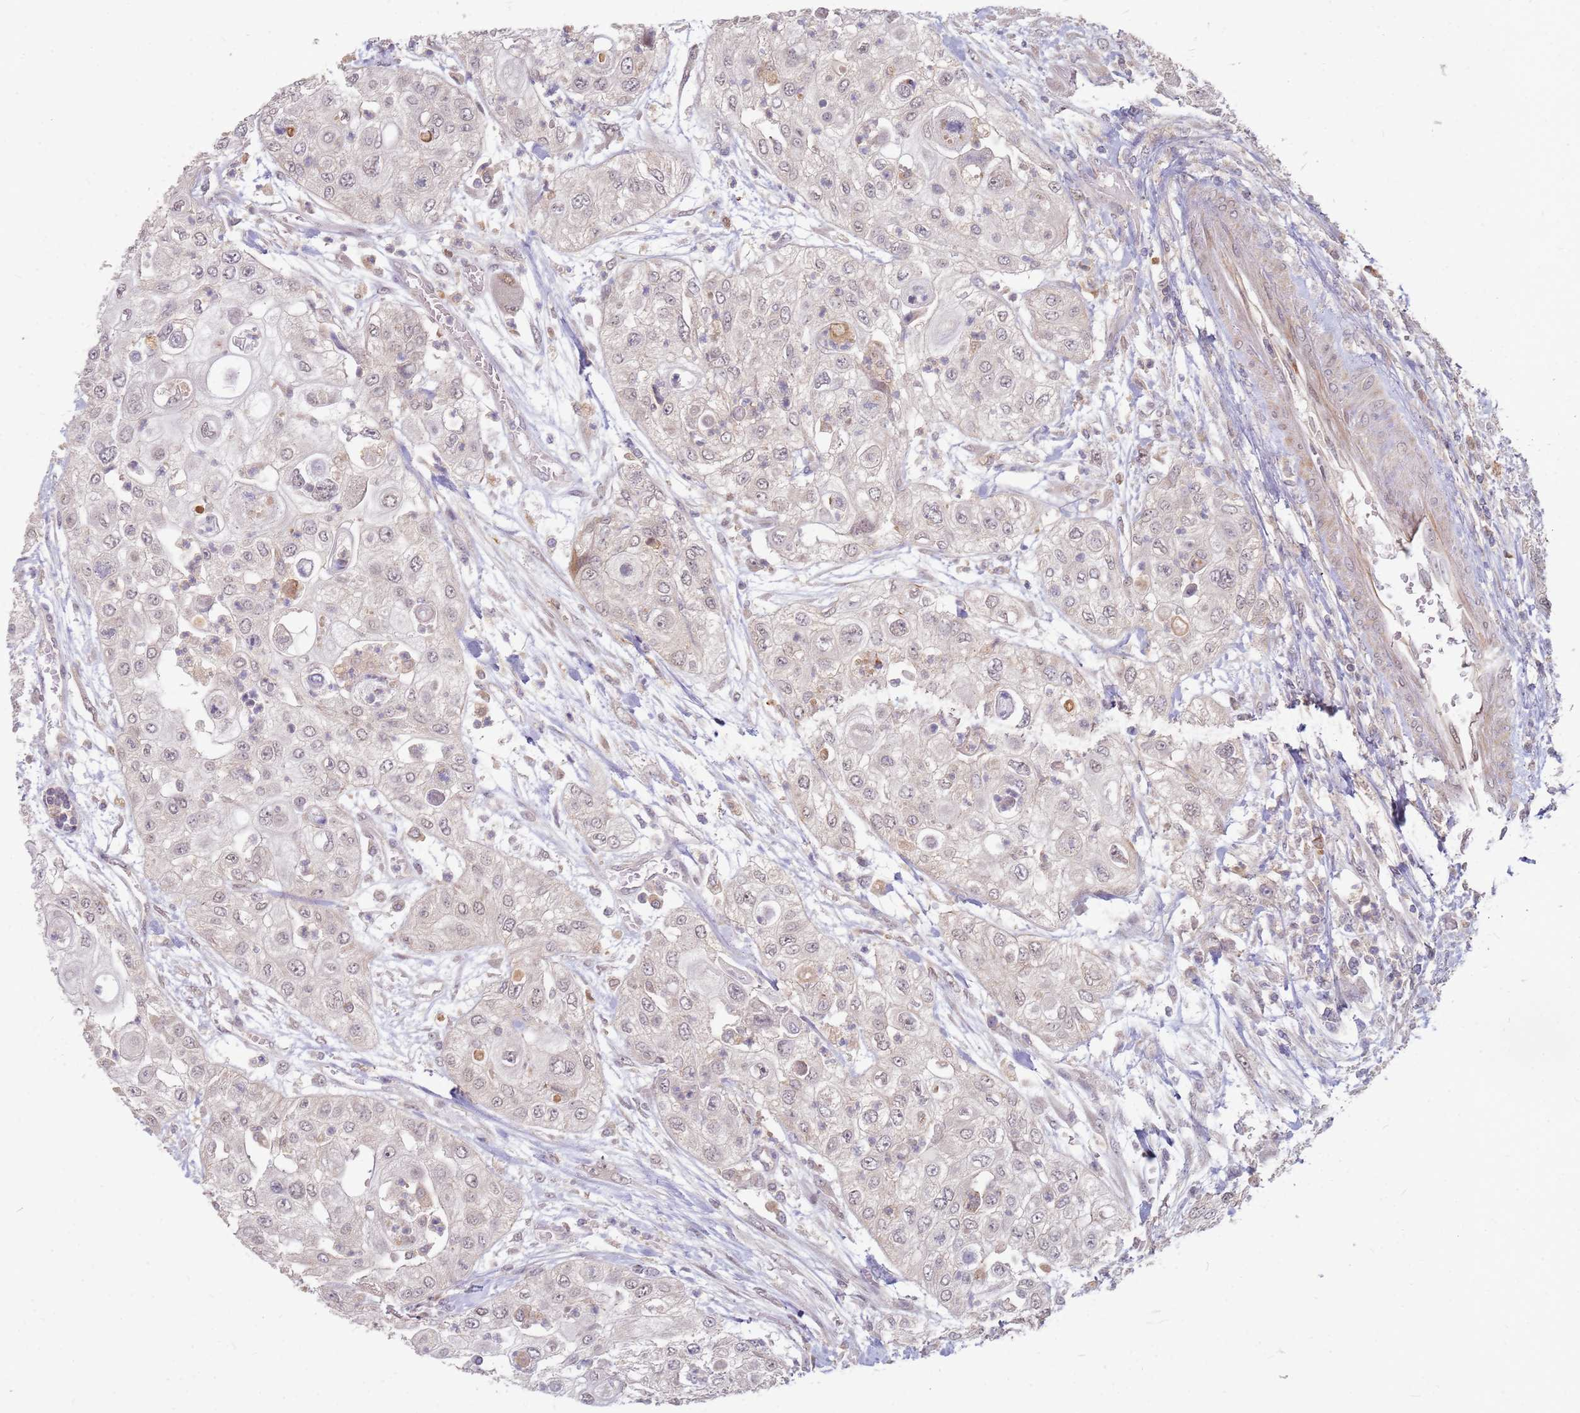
{"staining": {"intensity": "negative", "quantity": "none", "location": "none"}, "tissue": "urothelial cancer", "cell_type": "Tumor cells", "image_type": "cancer", "snomed": [{"axis": "morphology", "description": "Urothelial carcinoma, High grade"}, {"axis": "topography", "description": "Urinary bladder"}], "caption": "Tumor cells are negative for brown protein staining in urothelial carcinoma (high-grade).", "gene": "MPEG1", "patient": {"sex": "female", "age": 79}}